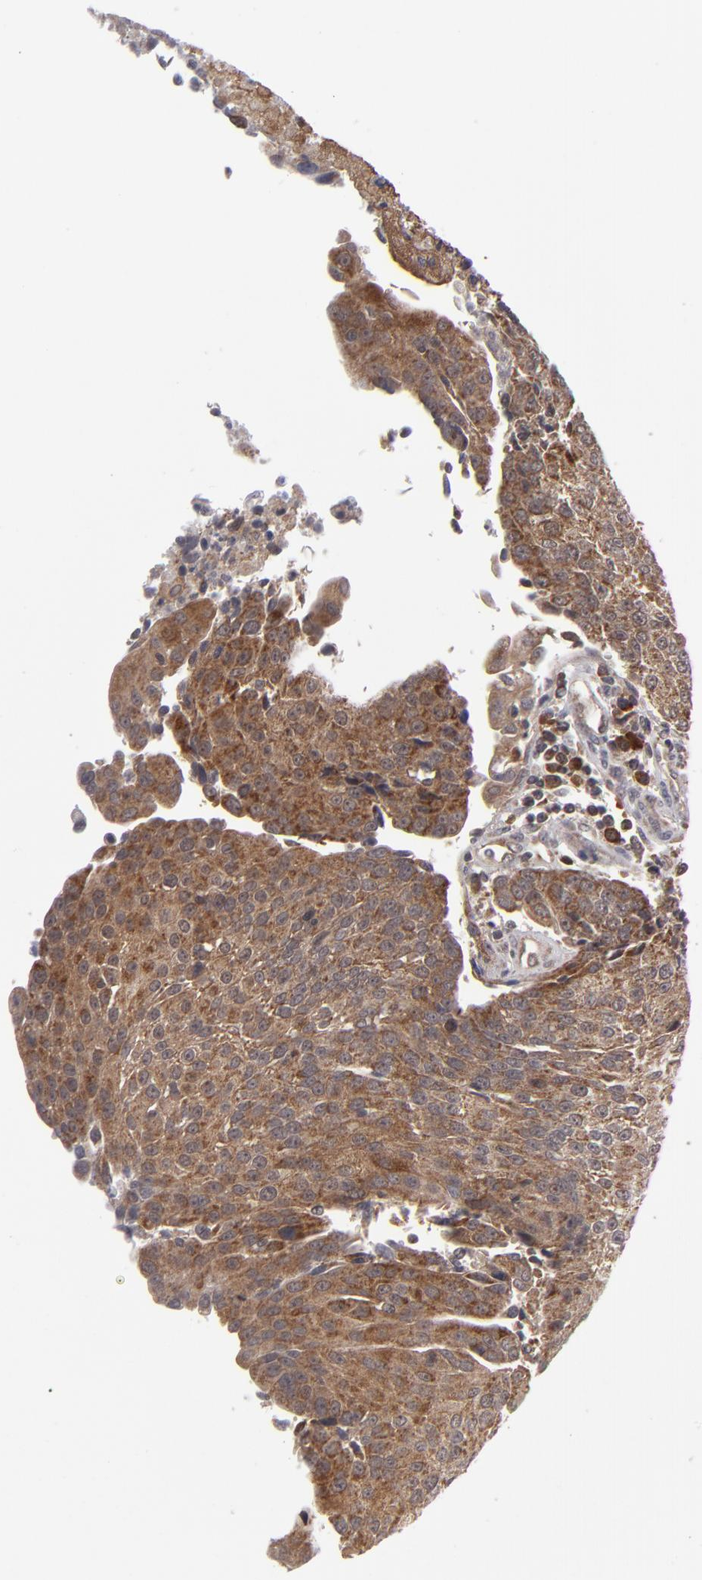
{"staining": {"intensity": "strong", "quantity": ">75%", "location": "cytoplasmic/membranous"}, "tissue": "urothelial cancer", "cell_type": "Tumor cells", "image_type": "cancer", "snomed": [{"axis": "morphology", "description": "Urothelial carcinoma, High grade"}, {"axis": "topography", "description": "Urinary bladder"}], "caption": "Immunohistochemical staining of human urothelial cancer shows strong cytoplasmic/membranous protein staining in about >75% of tumor cells.", "gene": "GLCCI1", "patient": {"sex": "female", "age": 85}}